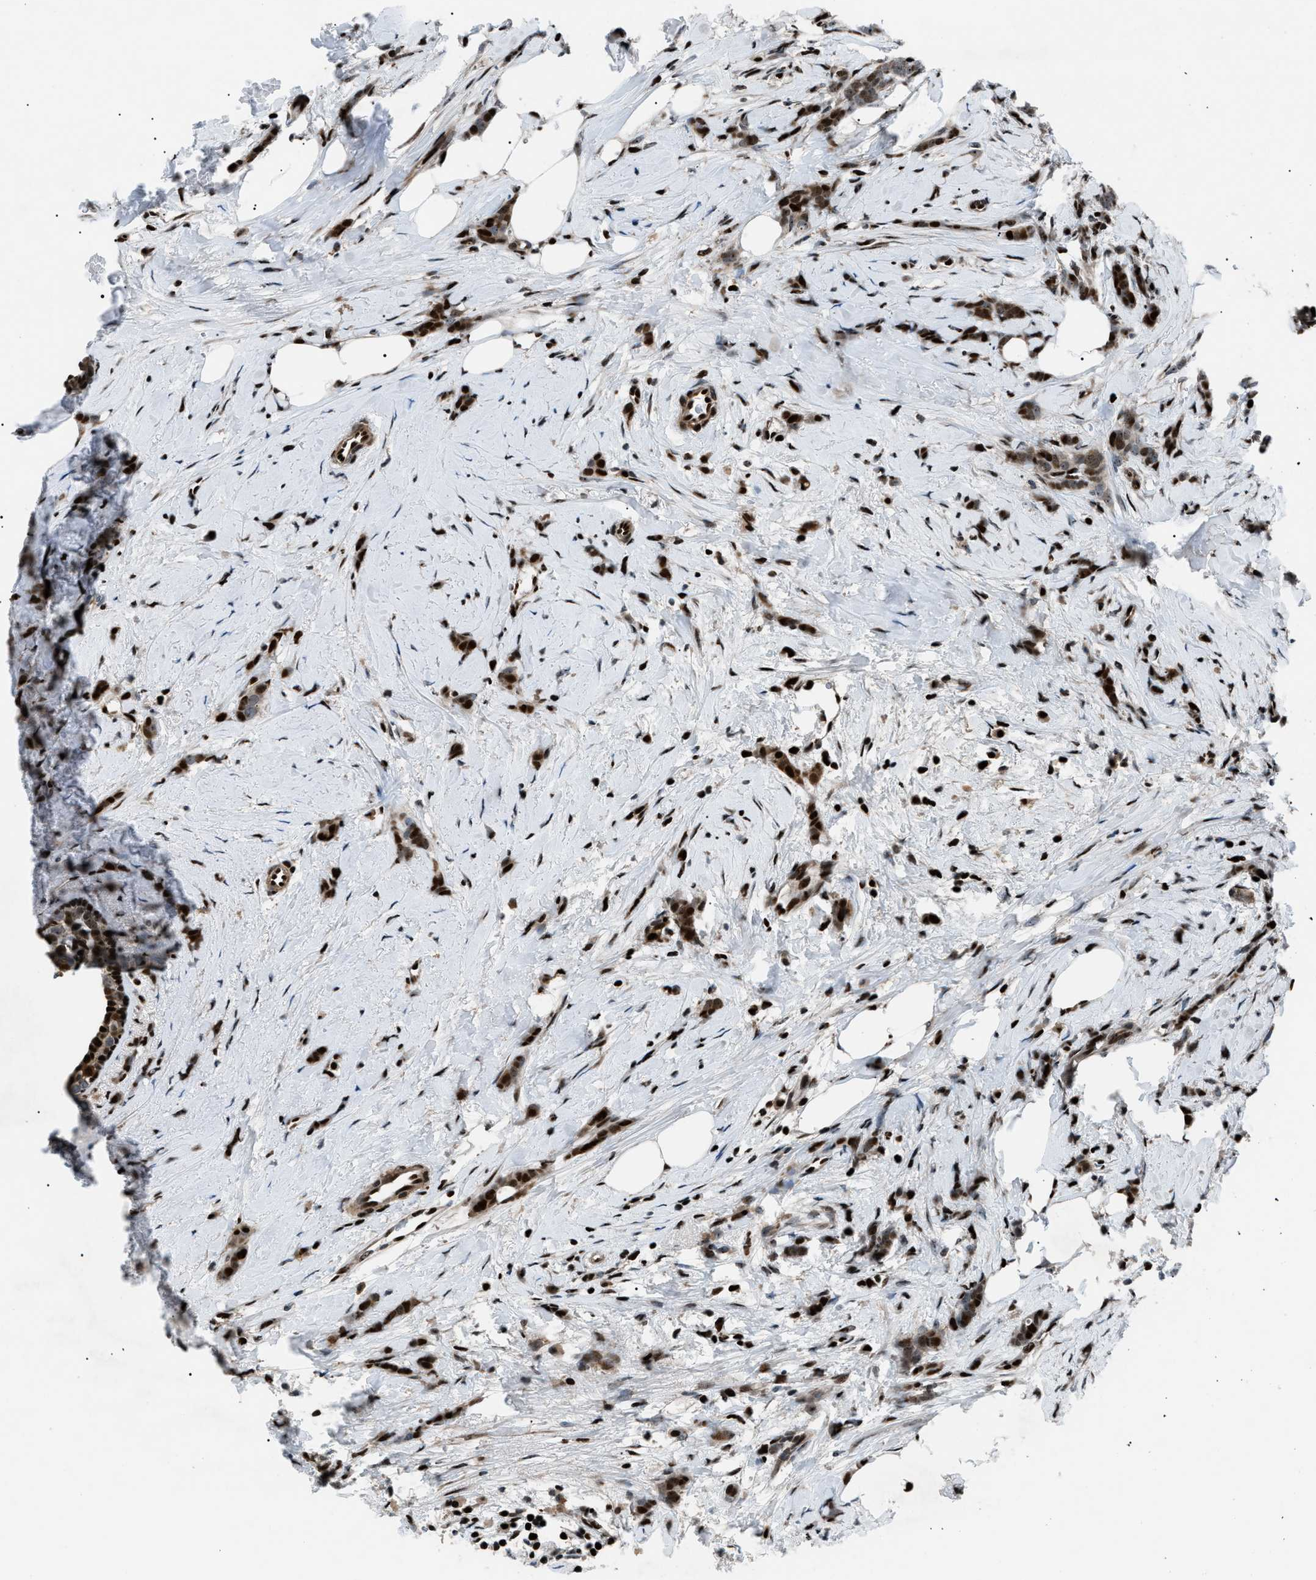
{"staining": {"intensity": "strong", "quantity": "25%-75%", "location": "cytoplasmic/membranous,nuclear"}, "tissue": "breast cancer", "cell_type": "Tumor cells", "image_type": "cancer", "snomed": [{"axis": "morphology", "description": "Lobular carcinoma, in situ"}, {"axis": "morphology", "description": "Lobular carcinoma"}, {"axis": "topography", "description": "Breast"}], "caption": "IHC (DAB (3,3'-diaminobenzidine)) staining of human breast lobular carcinoma exhibits strong cytoplasmic/membranous and nuclear protein expression in approximately 25%-75% of tumor cells.", "gene": "PRKX", "patient": {"sex": "female", "age": 41}}